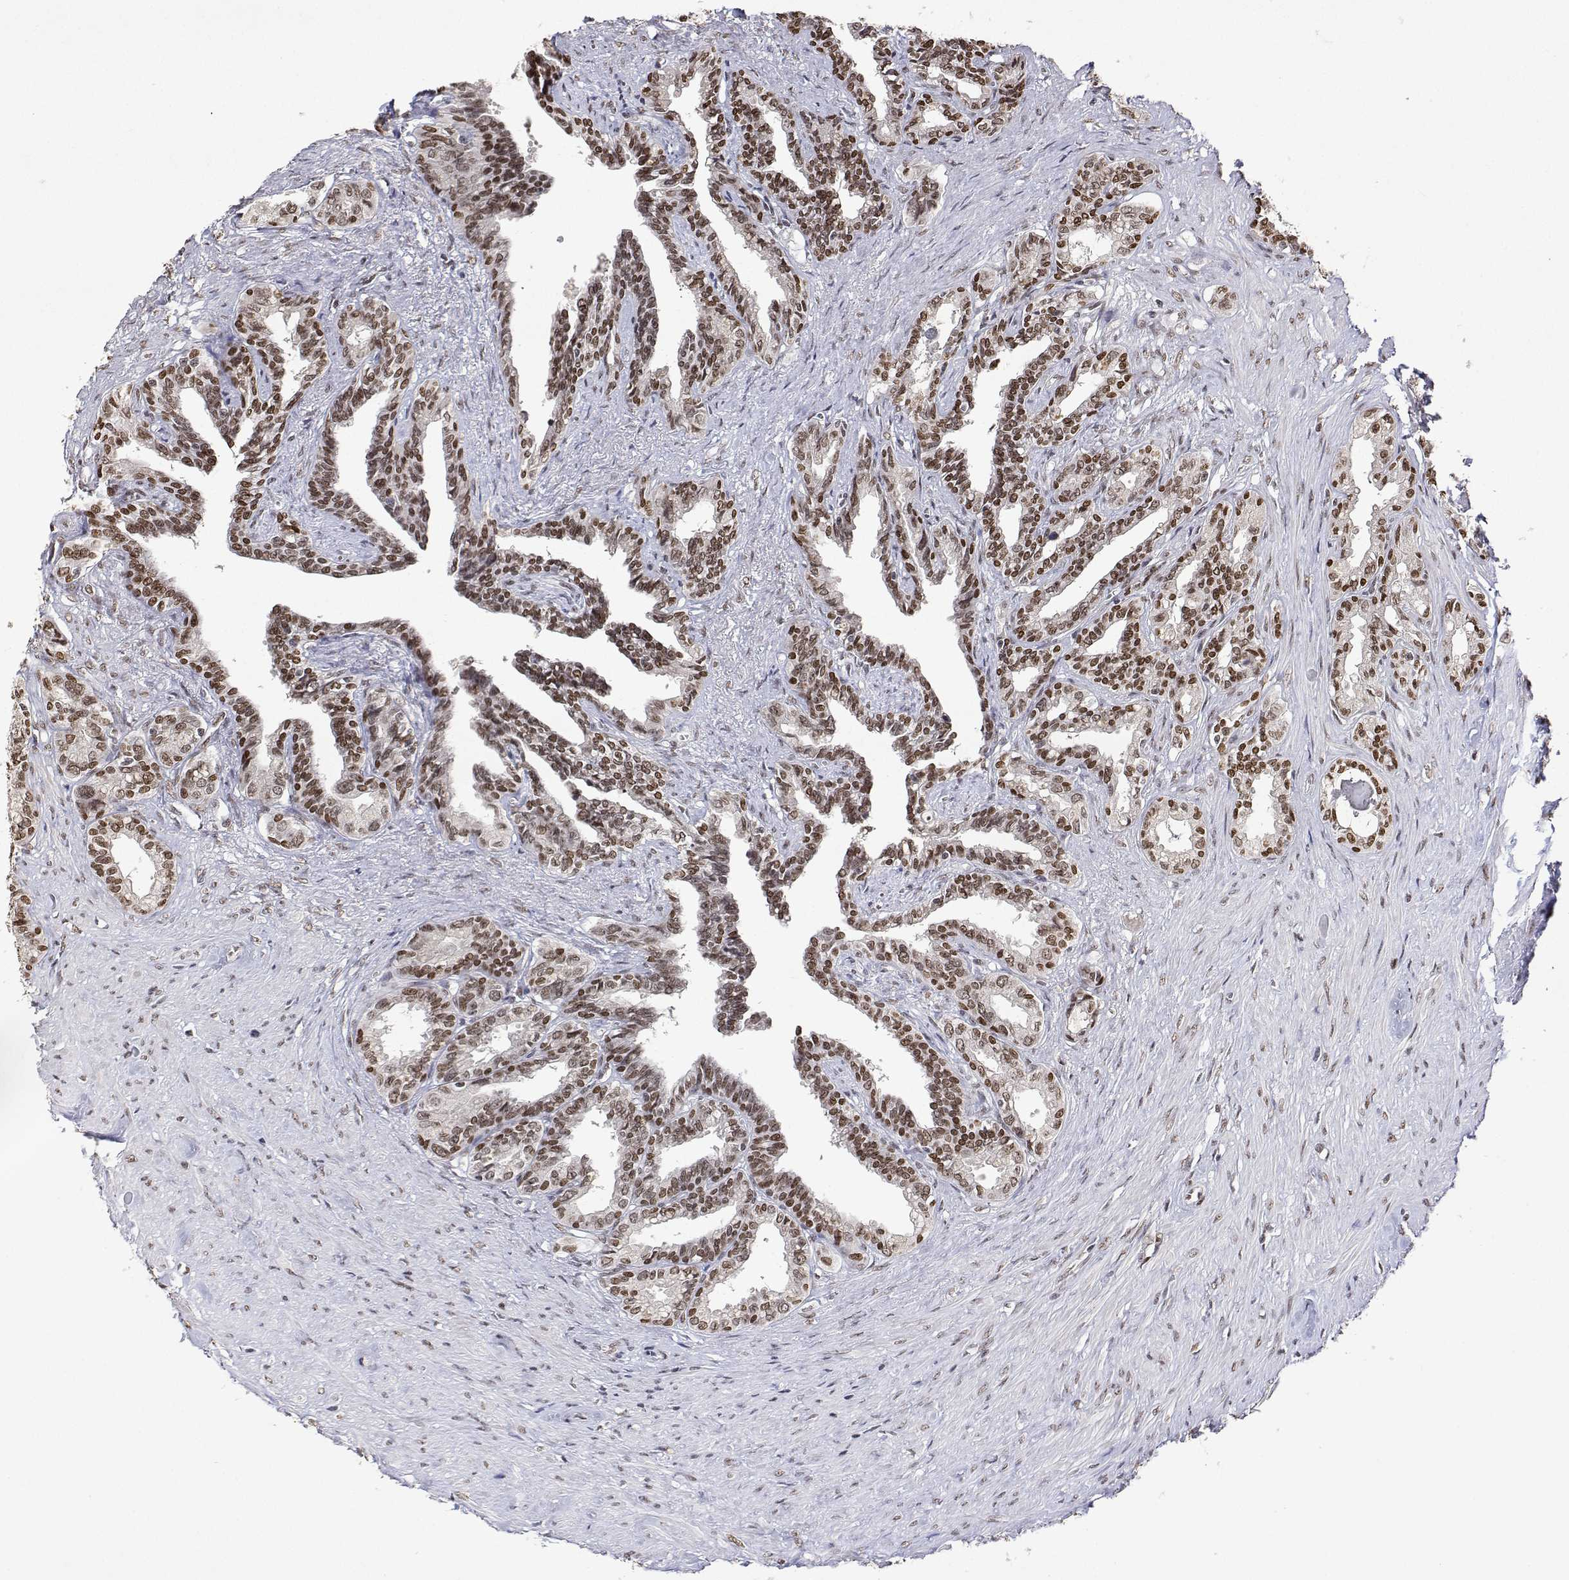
{"staining": {"intensity": "moderate", "quantity": ">75%", "location": "nuclear"}, "tissue": "seminal vesicle", "cell_type": "Glandular cells", "image_type": "normal", "snomed": [{"axis": "morphology", "description": "Normal tissue, NOS"}, {"axis": "morphology", "description": "Urothelial carcinoma, NOS"}, {"axis": "topography", "description": "Urinary bladder"}, {"axis": "topography", "description": "Seminal veicle"}], "caption": "The immunohistochemical stain shows moderate nuclear staining in glandular cells of normal seminal vesicle.", "gene": "XPC", "patient": {"sex": "male", "age": 76}}